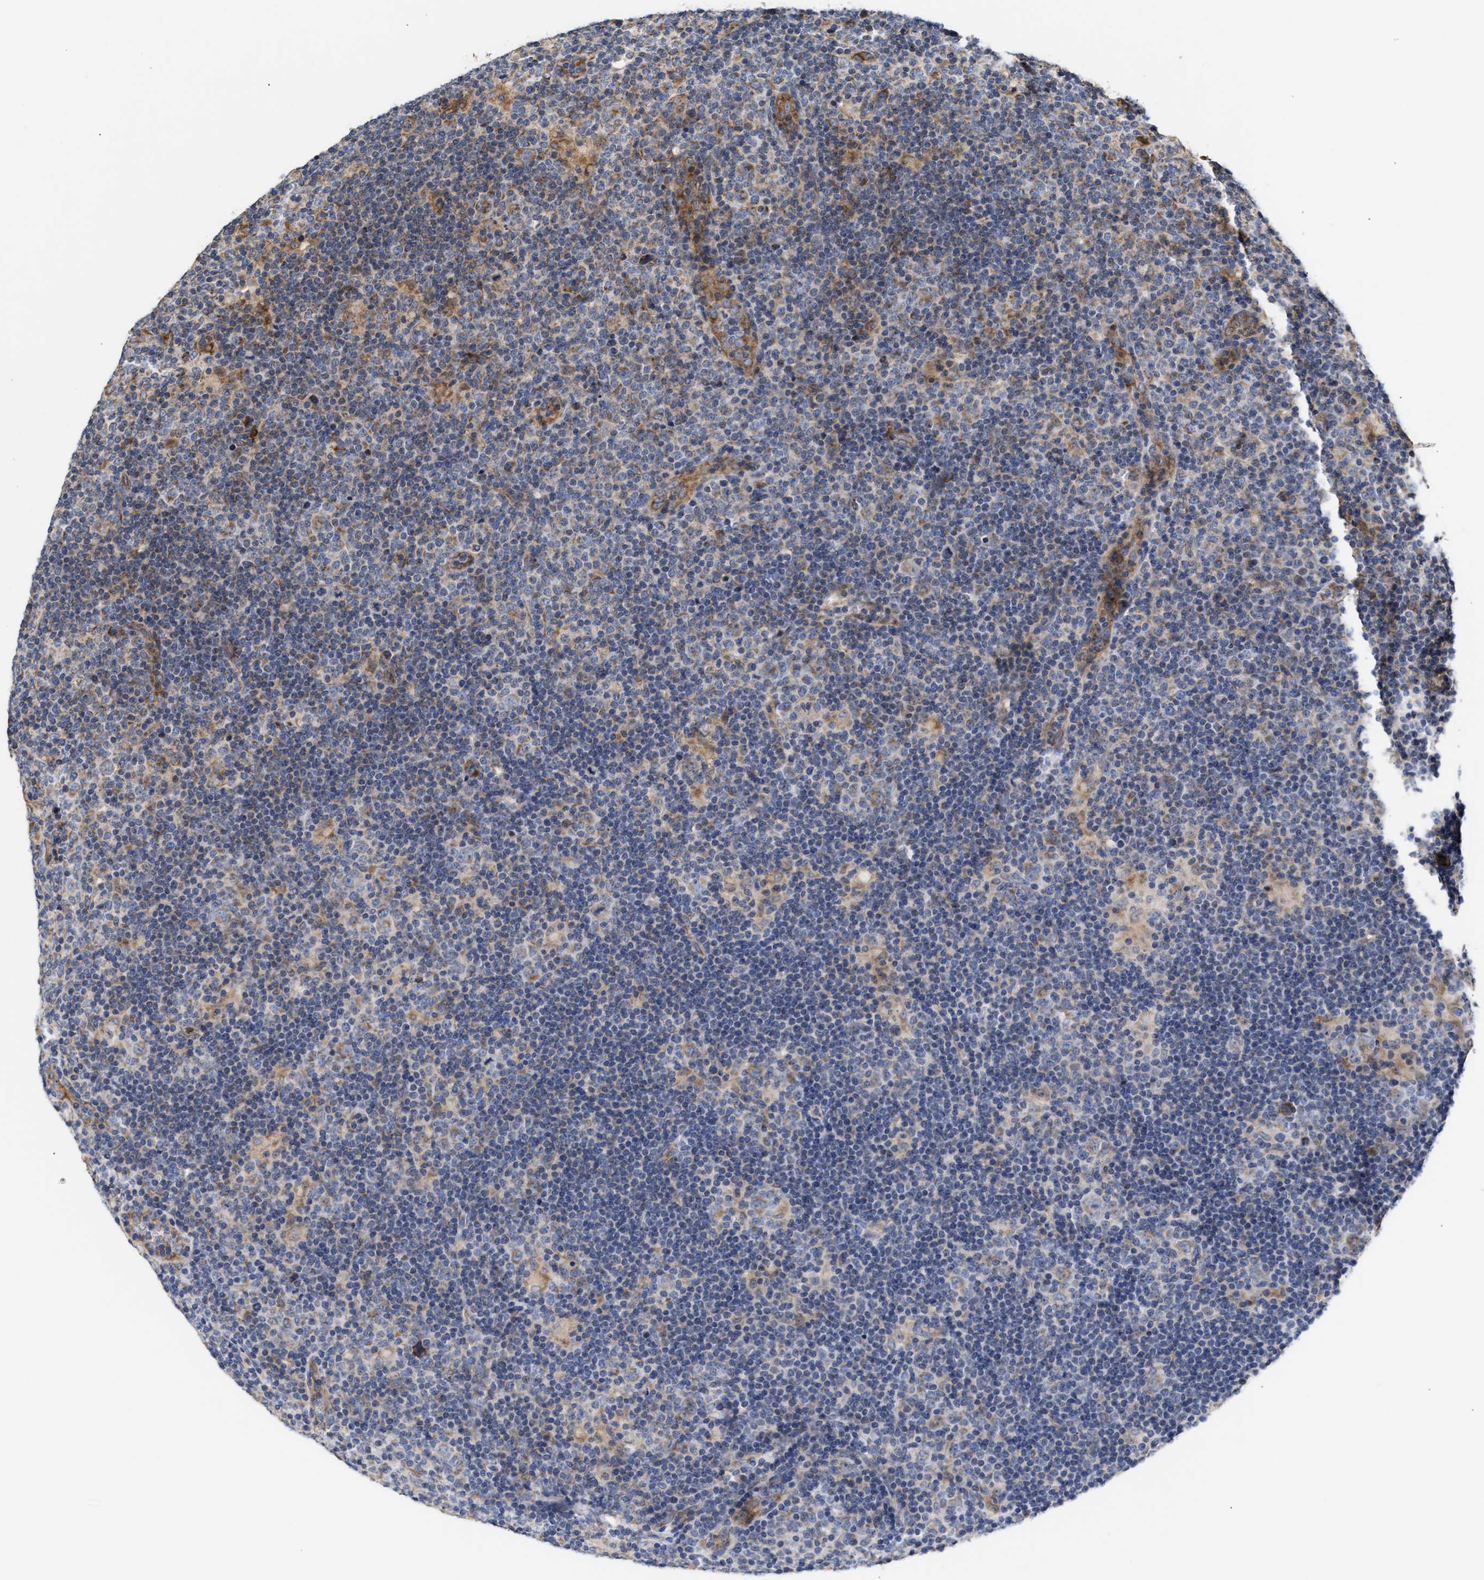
{"staining": {"intensity": "weak", "quantity": "25%-75%", "location": "cytoplasmic/membranous"}, "tissue": "lymphoma", "cell_type": "Tumor cells", "image_type": "cancer", "snomed": [{"axis": "morphology", "description": "Hodgkin's disease, NOS"}, {"axis": "topography", "description": "Lymph node"}], "caption": "Immunohistochemical staining of lymphoma demonstrates low levels of weak cytoplasmic/membranous positivity in approximately 25%-75% of tumor cells.", "gene": "MALSU1", "patient": {"sex": "female", "age": 57}}